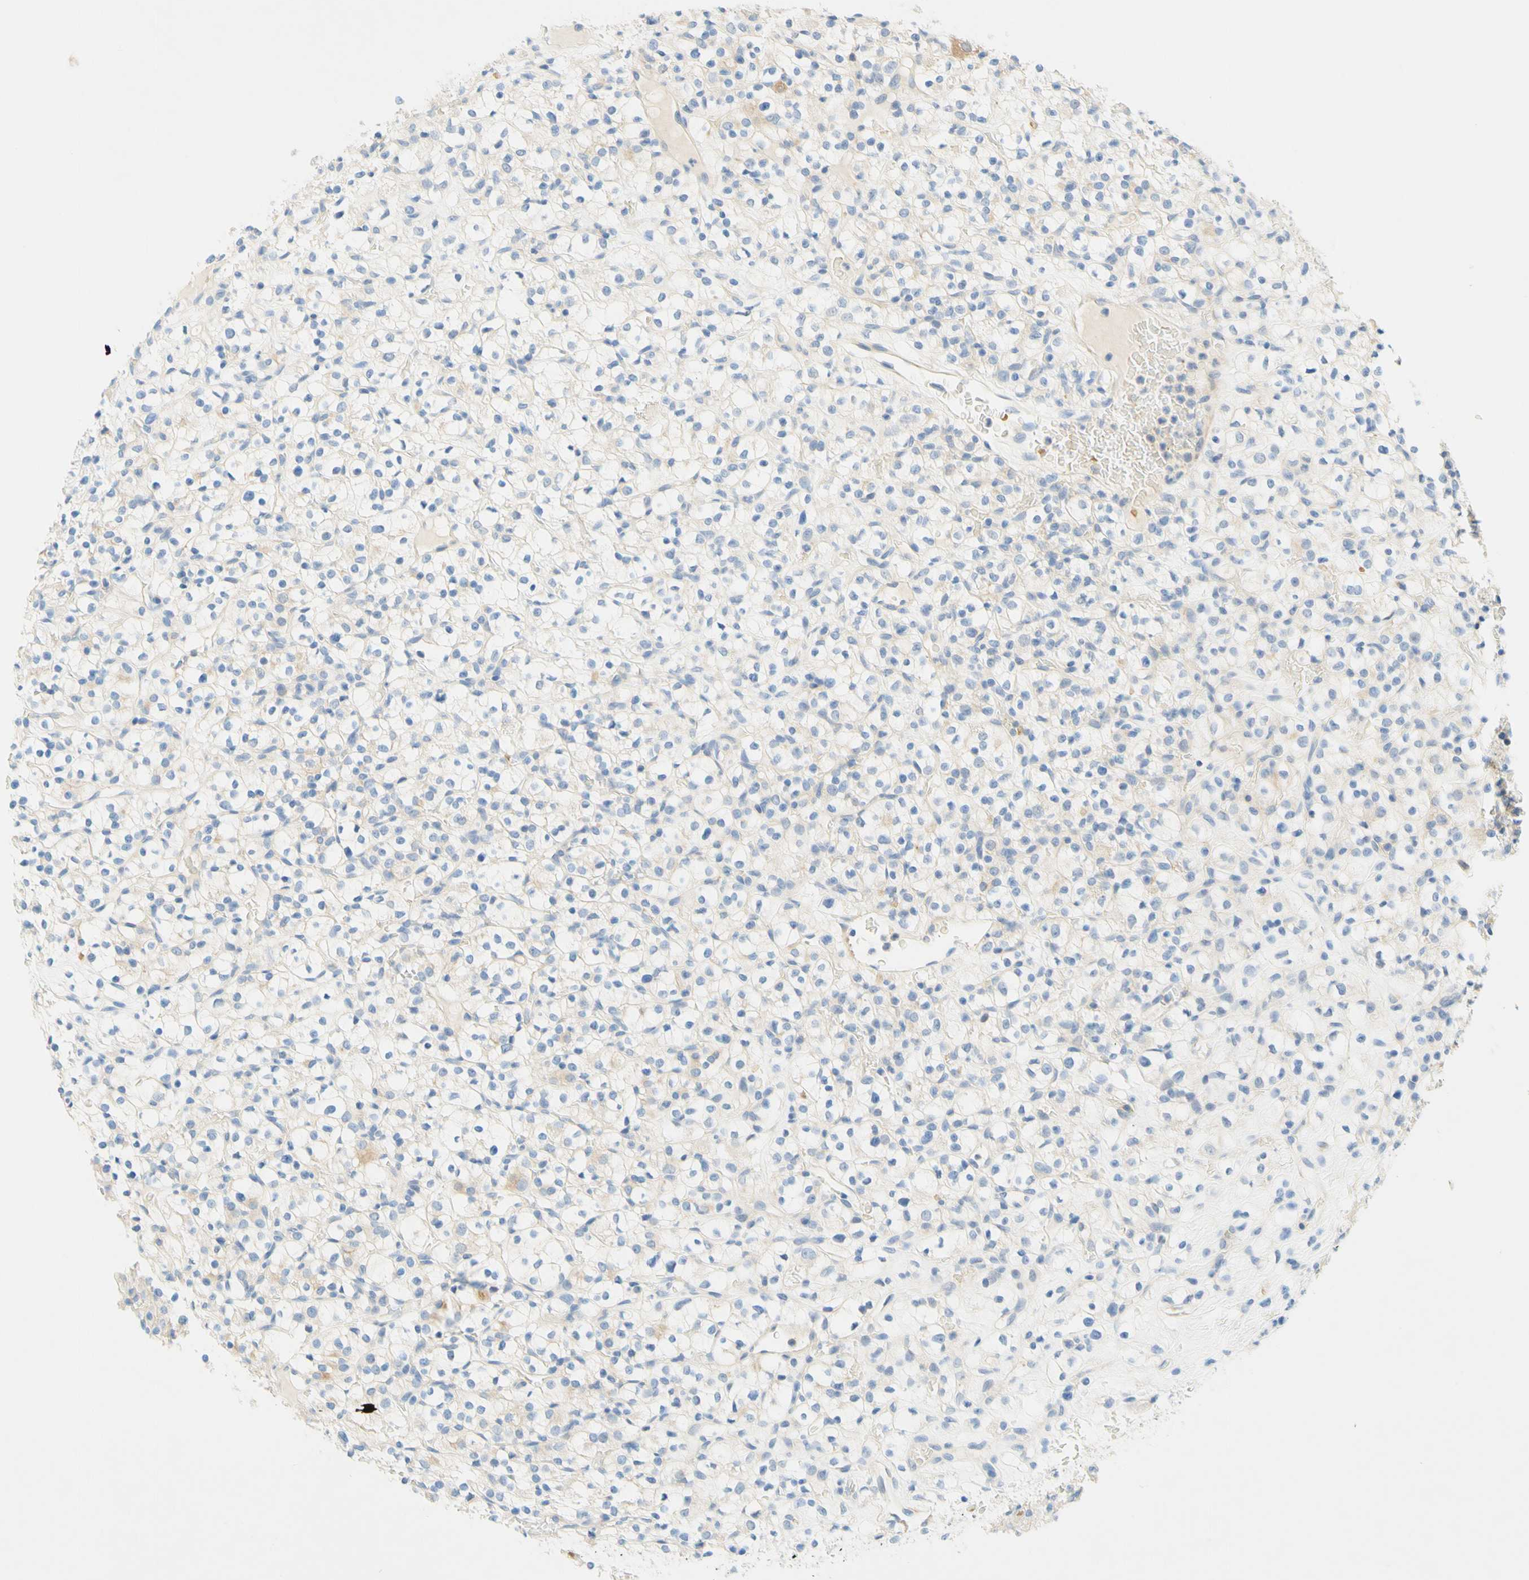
{"staining": {"intensity": "weak", "quantity": "<25%", "location": "cytoplasmic/membranous"}, "tissue": "renal cancer", "cell_type": "Tumor cells", "image_type": "cancer", "snomed": [{"axis": "morphology", "description": "Normal tissue, NOS"}, {"axis": "morphology", "description": "Adenocarcinoma, NOS"}, {"axis": "topography", "description": "Kidney"}], "caption": "The histopathology image shows no significant expression in tumor cells of adenocarcinoma (renal).", "gene": "ENTREP2", "patient": {"sex": "female", "age": 72}}